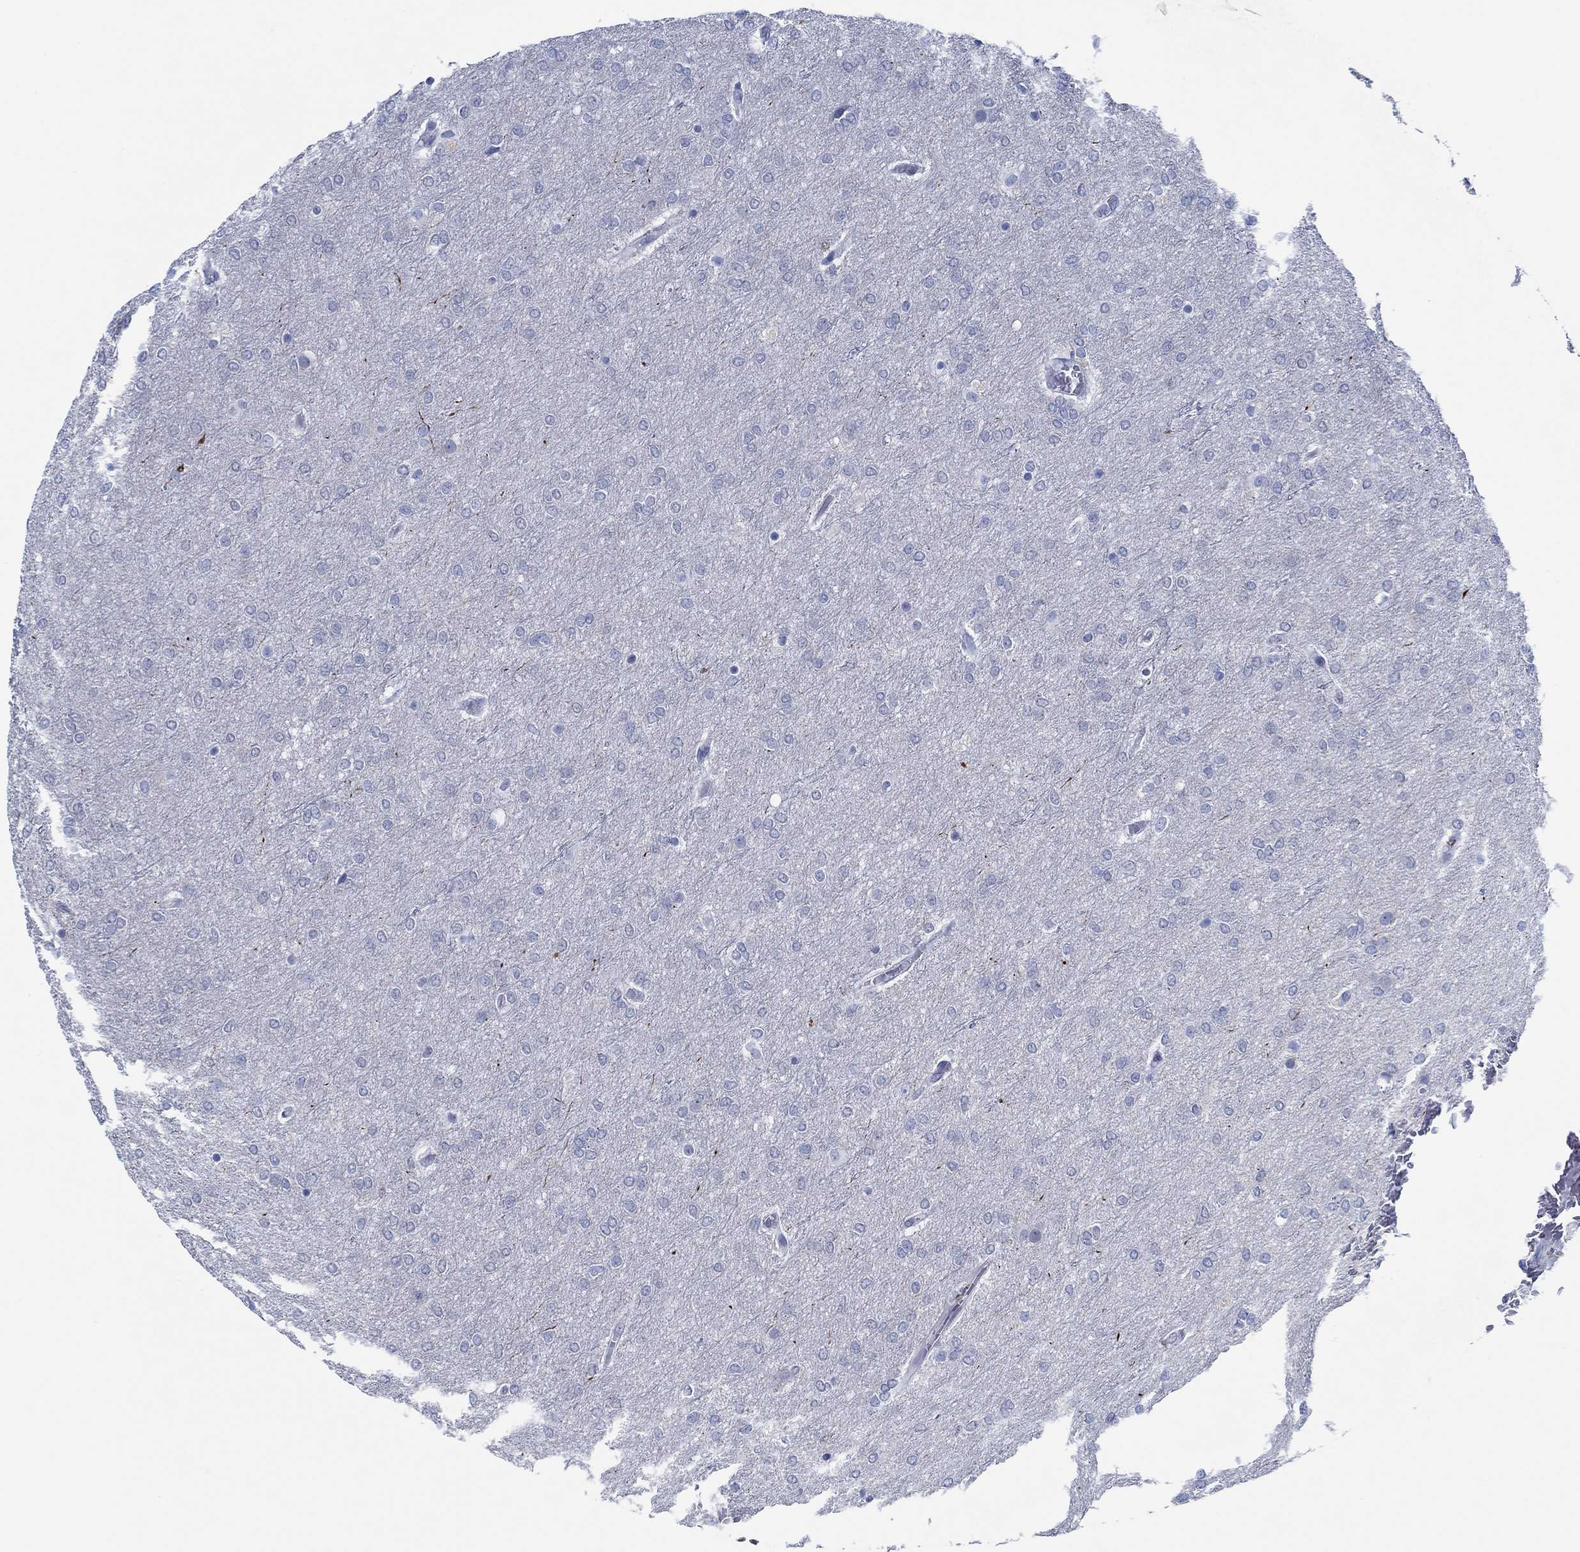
{"staining": {"intensity": "negative", "quantity": "none", "location": "none"}, "tissue": "glioma", "cell_type": "Tumor cells", "image_type": "cancer", "snomed": [{"axis": "morphology", "description": "Glioma, malignant, High grade"}, {"axis": "topography", "description": "Brain"}], "caption": "Immunohistochemistry (IHC) image of neoplastic tissue: human glioma stained with DAB (3,3'-diaminobenzidine) demonstrates no significant protein expression in tumor cells.", "gene": "ZNF671", "patient": {"sex": "female", "age": 61}}